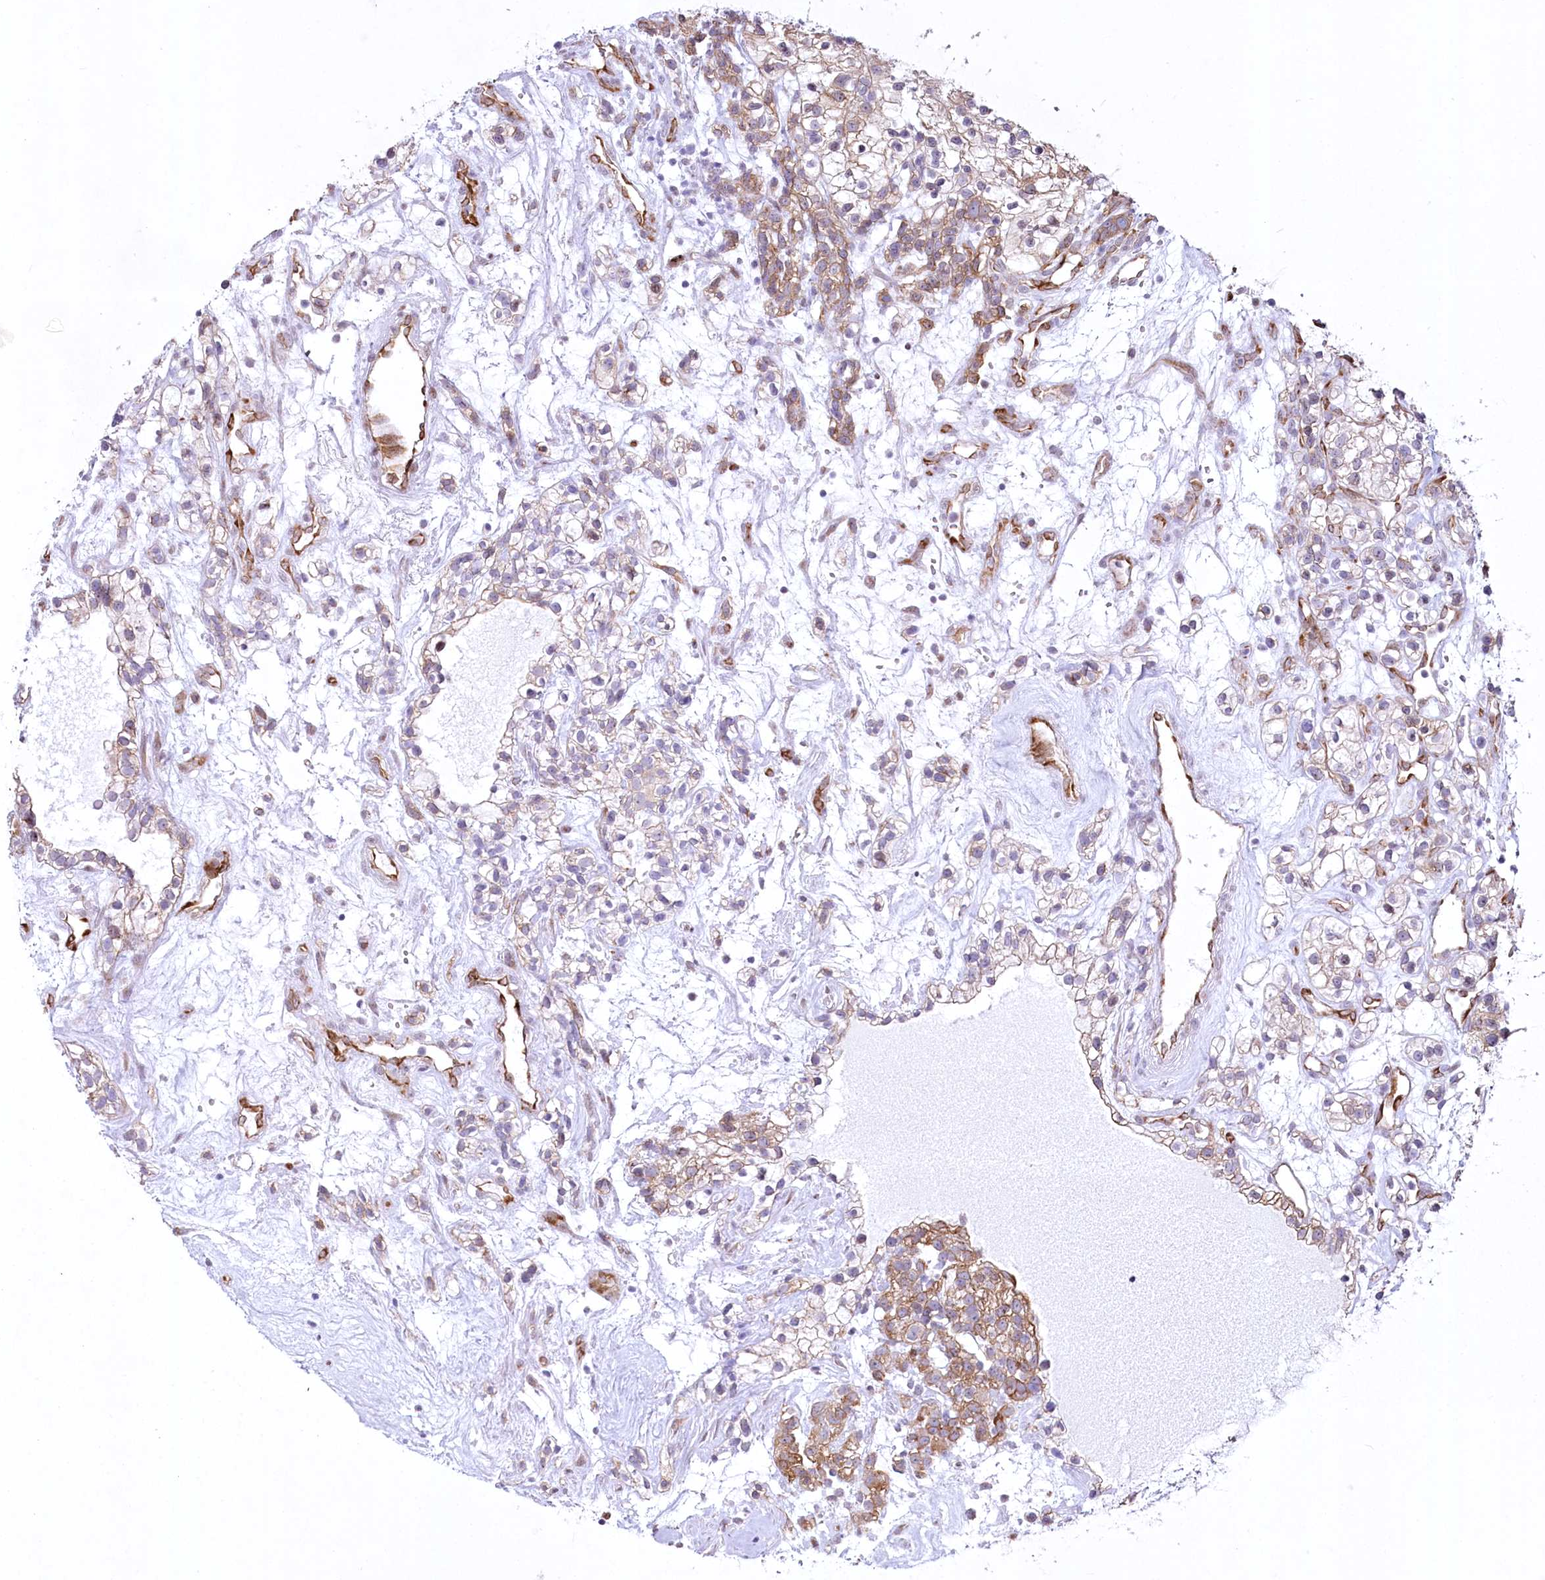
{"staining": {"intensity": "moderate", "quantity": "25%-75%", "location": "cytoplasmic/membranous"}, "tissue": "renal cancer", "cell_type": "Tumor cells", "image_type": "cancer", "snomed": [{"axis": "morphology", "description": "Adenocarcinoma, NOS"}, {"axis": "topography", "description": "Kidney"}], "caption": "A high-resolution image shows IHC staining of renal adenocarcinoma, which reveals moderate cytoplasmic/membranous staining in approximately 25%-75% of tumor cells.", "gene": "YBX3", "patient": {"sex": "female", "age": 57}}